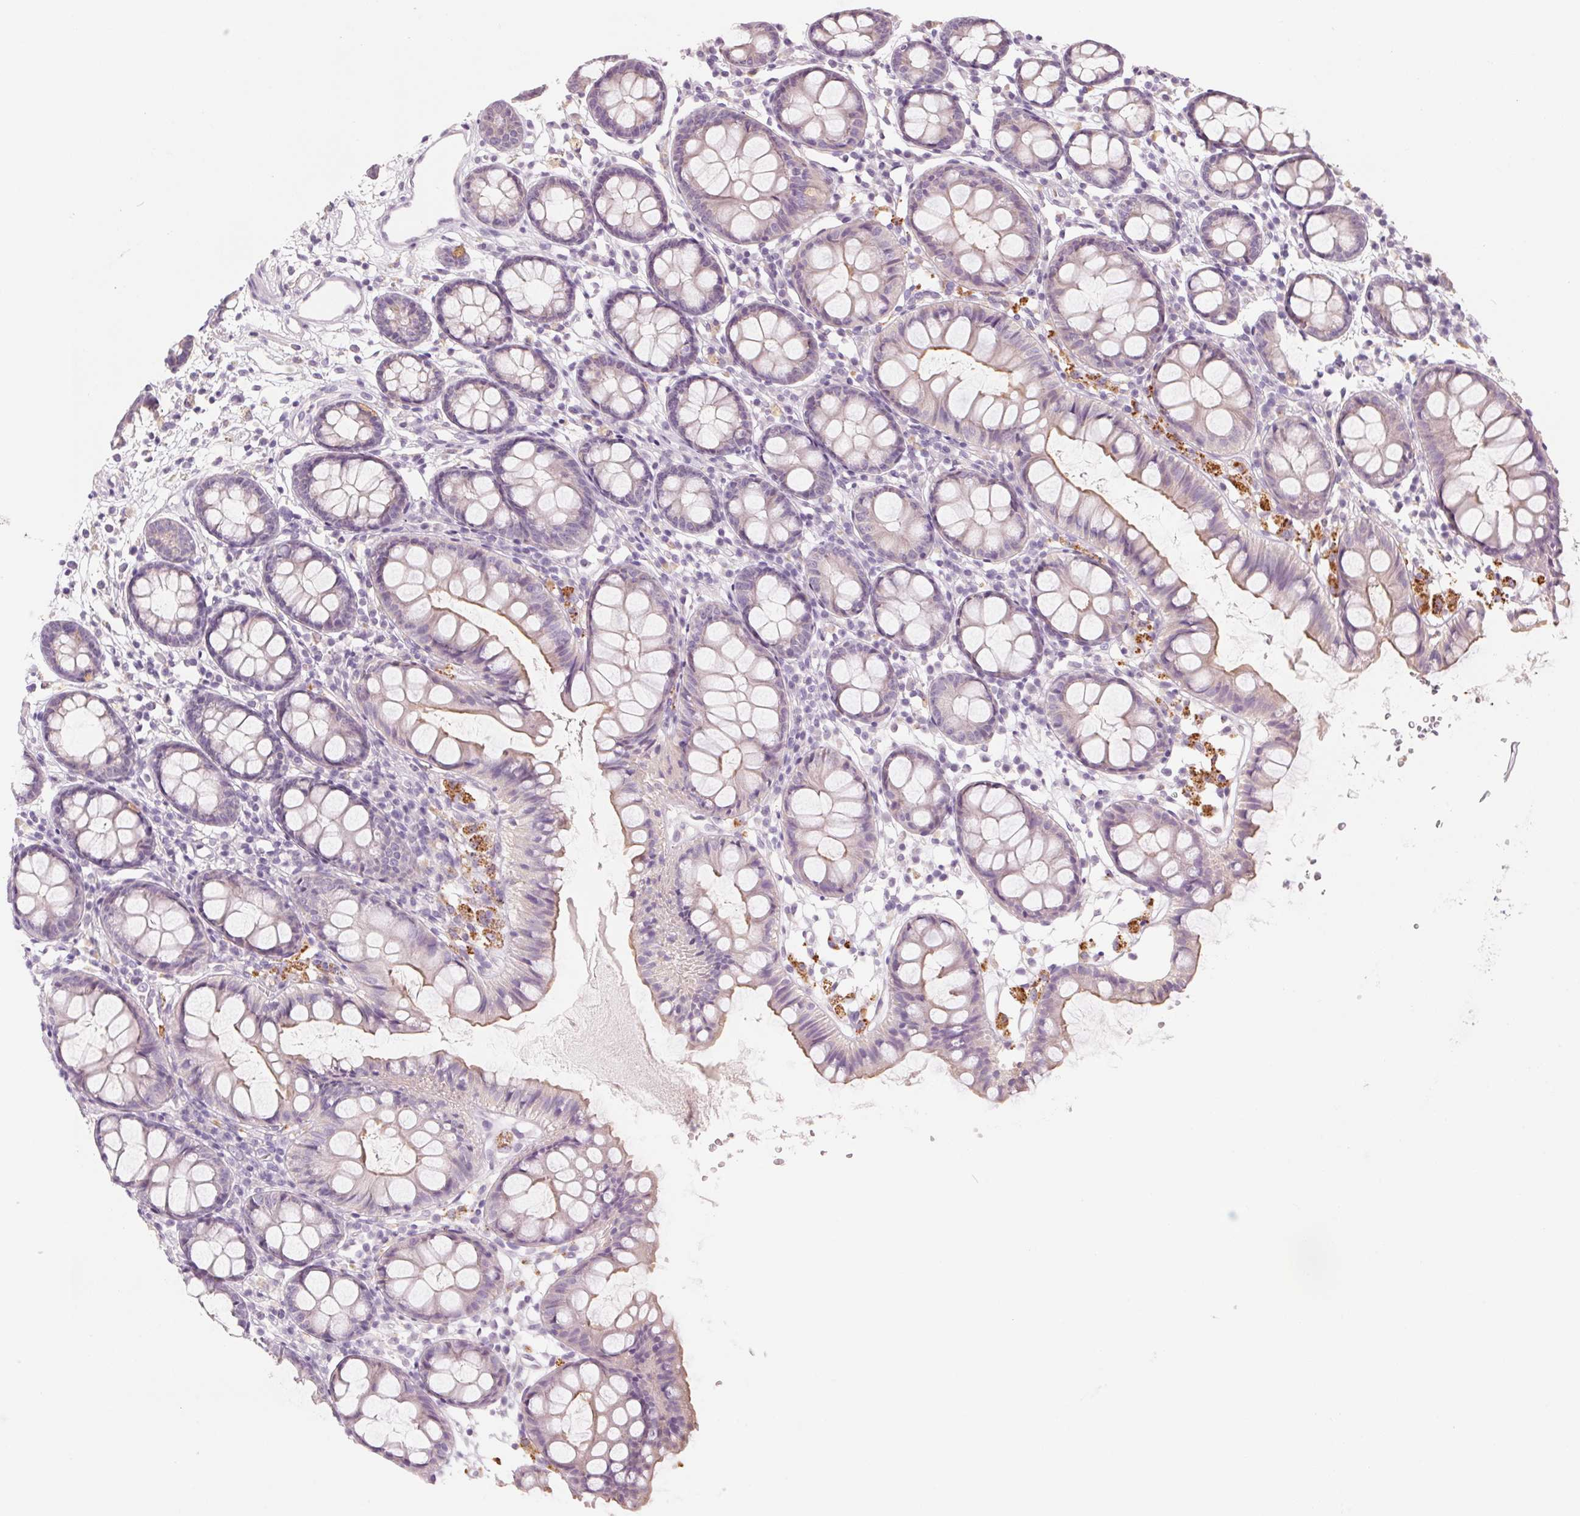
{"staining": {"intensity": "weak", "quantity": "<25%", "location": "cytoplasmic/membranous"}, "tissue": "colon", "cell_type": "Endothelial cells", "image_type": "normal", "snomed": [{"axis": "morphology", "description": "Normal tissue, NOS"}, {"axis": "topography", "description": "Colon"}], "caption": "Immunohistochemistry (IHC) image of normal colon: colon stained with DAB (3,3'-diaminobenzidine) demonstrates no significant protein staining in endothelial cells.", "gene": "POU1F1", "patient": {"sex": "female", "age": 84}}